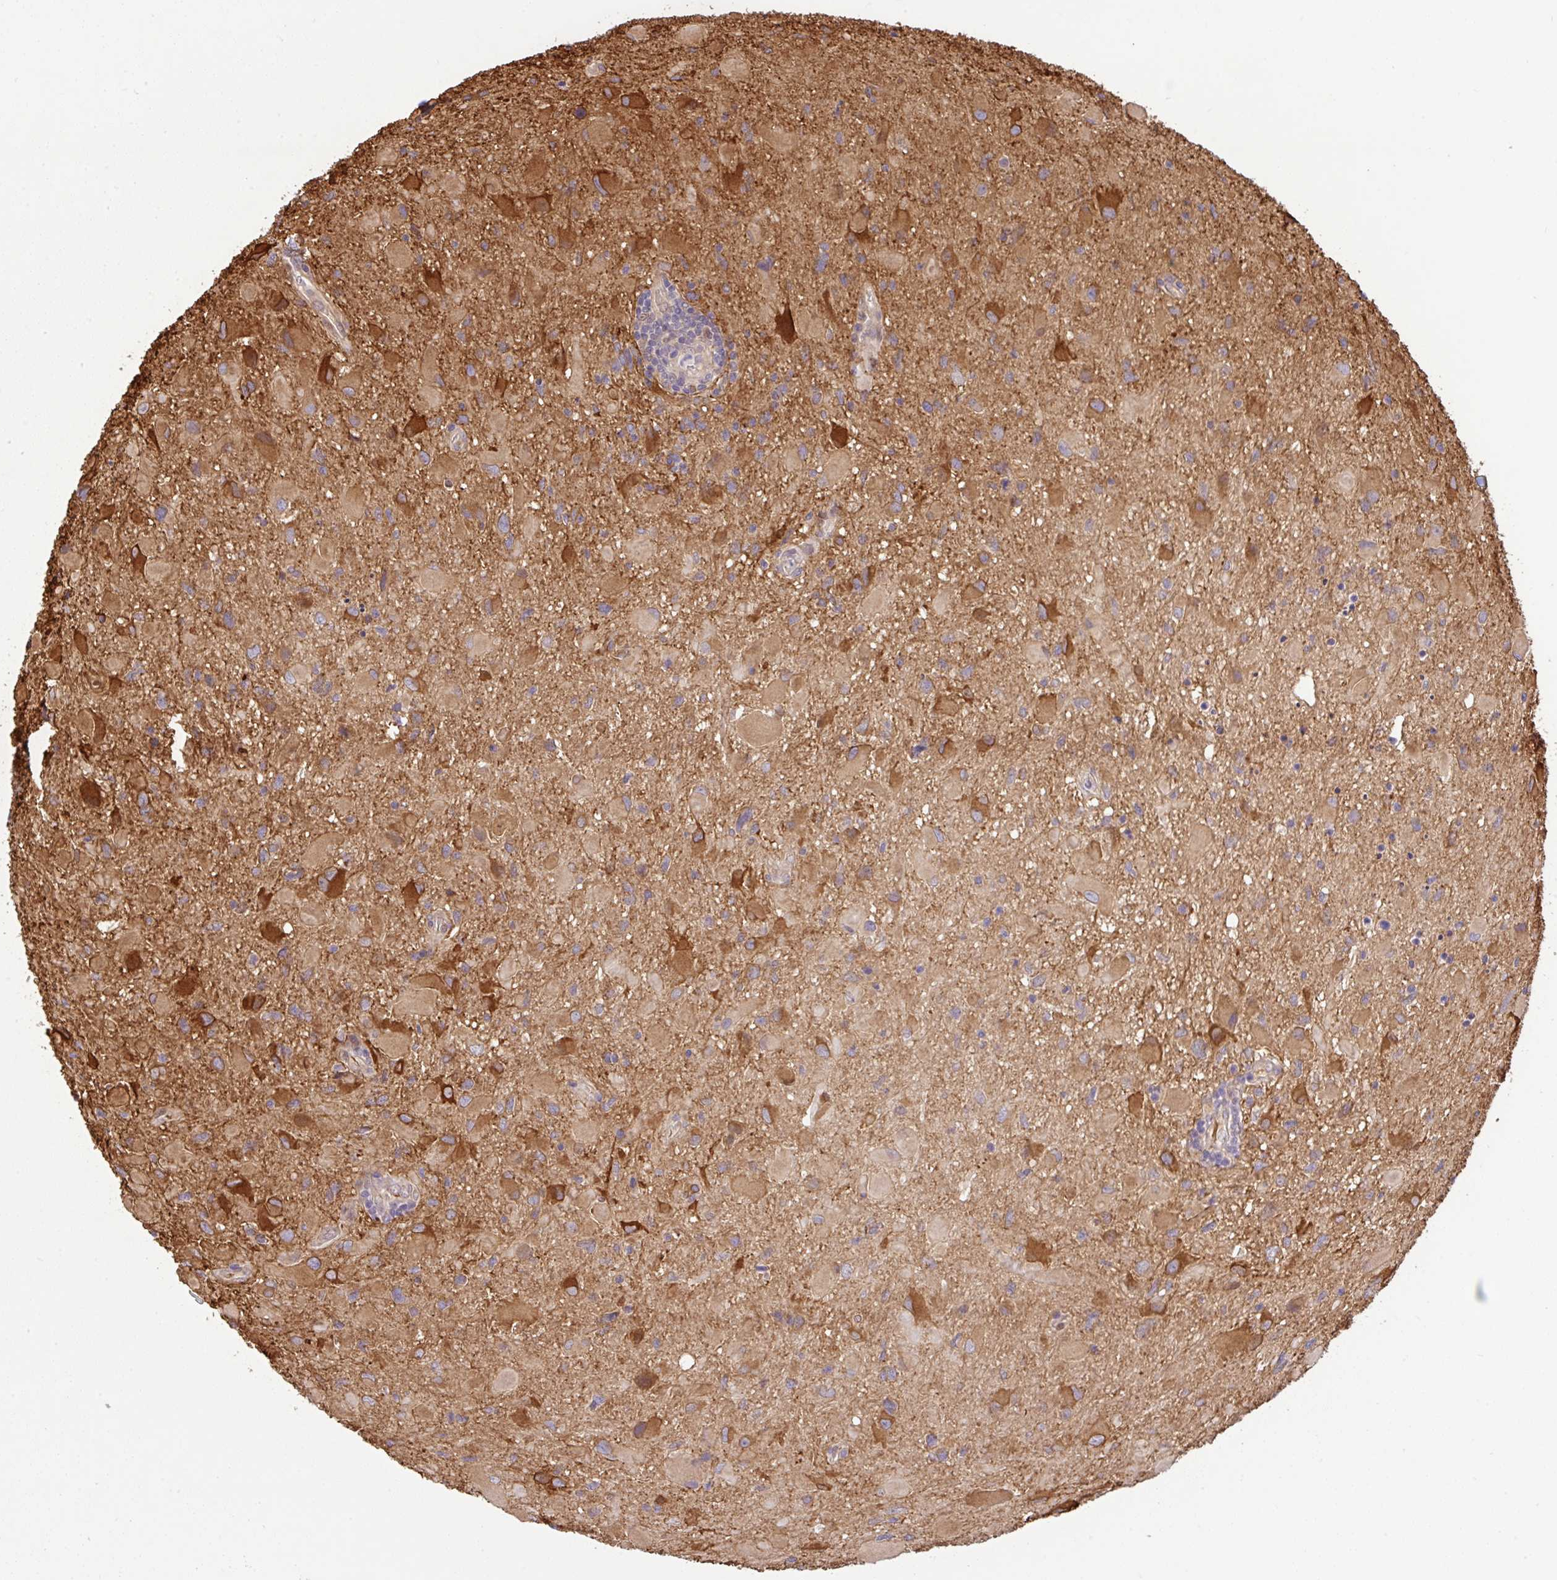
{"staining": {"intensity": "strong", "quantity": "25%-75%", "location": "cytoplasmic/membranous"}, "tissue": "glioma", "cell_type": "Tumor cells", "image_type": "cancer", "snomed": [{"axis": "morphology", "description": "Glioma, malignant, Low grade"}, {"axis": "topography", "description": "Brain"}], "caption": "Malignant glioma (low-grade) stained for a protein (brown) exhibits strong cytoplasmic/membranous positive staining in approximately 25%-75% of tumor cells.", "gene": "UBE4A", "patient": {"sex": "female", "age": 32}}